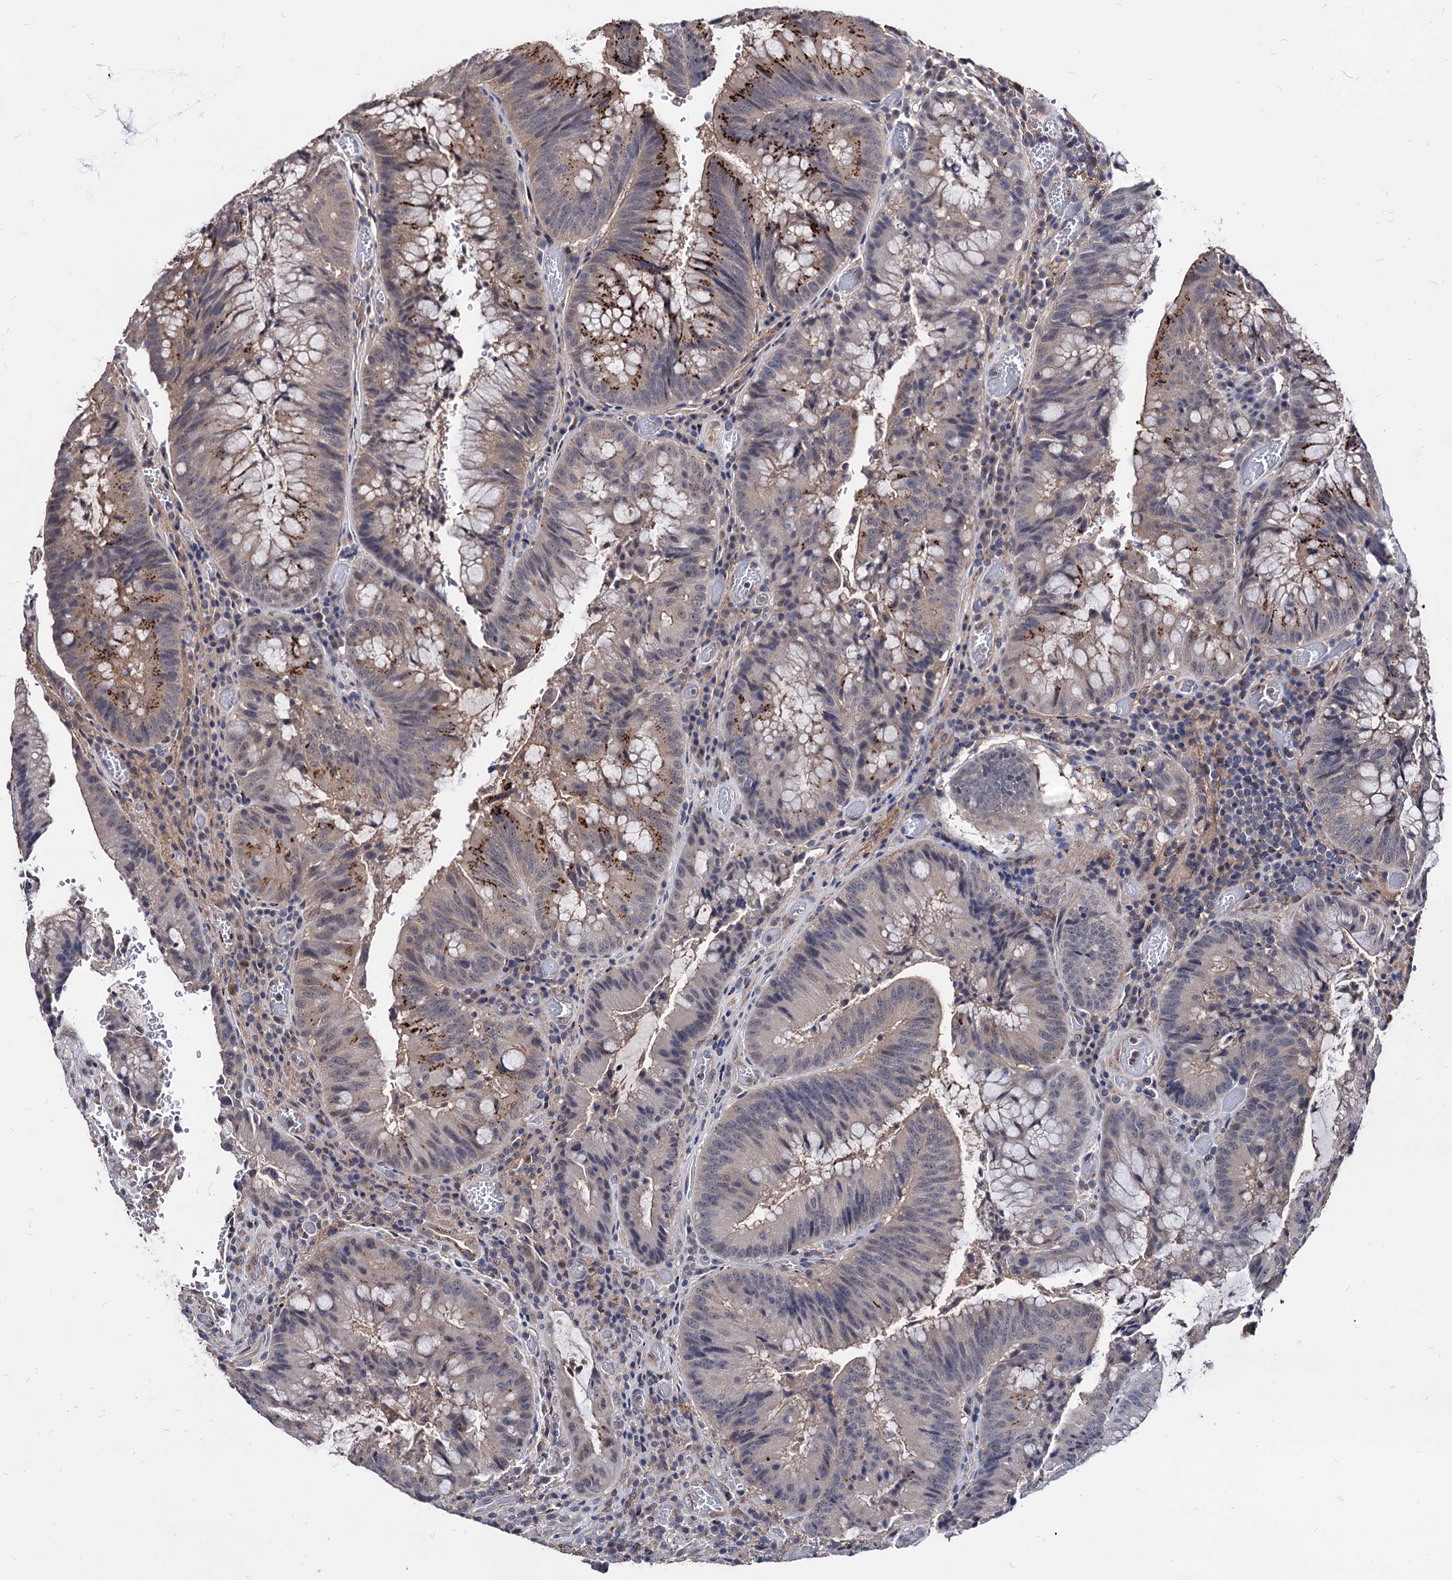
{"staining": {"intensity": "strong", "quantity": "25%-75%", "location": "cytoplasmic/membranous"}, "tissue": "colorectal cancer", "cell_type": "Tumor cells", "image_type": "cancer", "snomed": [{"axis": "morphology", "description": "Adenocarcinoma, NOS"}, {"axis": "topography", "description": "Rectum"}], "caption": "About 25%-75% of tumor cells in colorectal adenocarcinoma display strong cytoplasmic/membranous protein staining as visualized by brown immunohistochemical staining.", "gene": "ESD", "patient": {"sex": "male", "age": 69}}